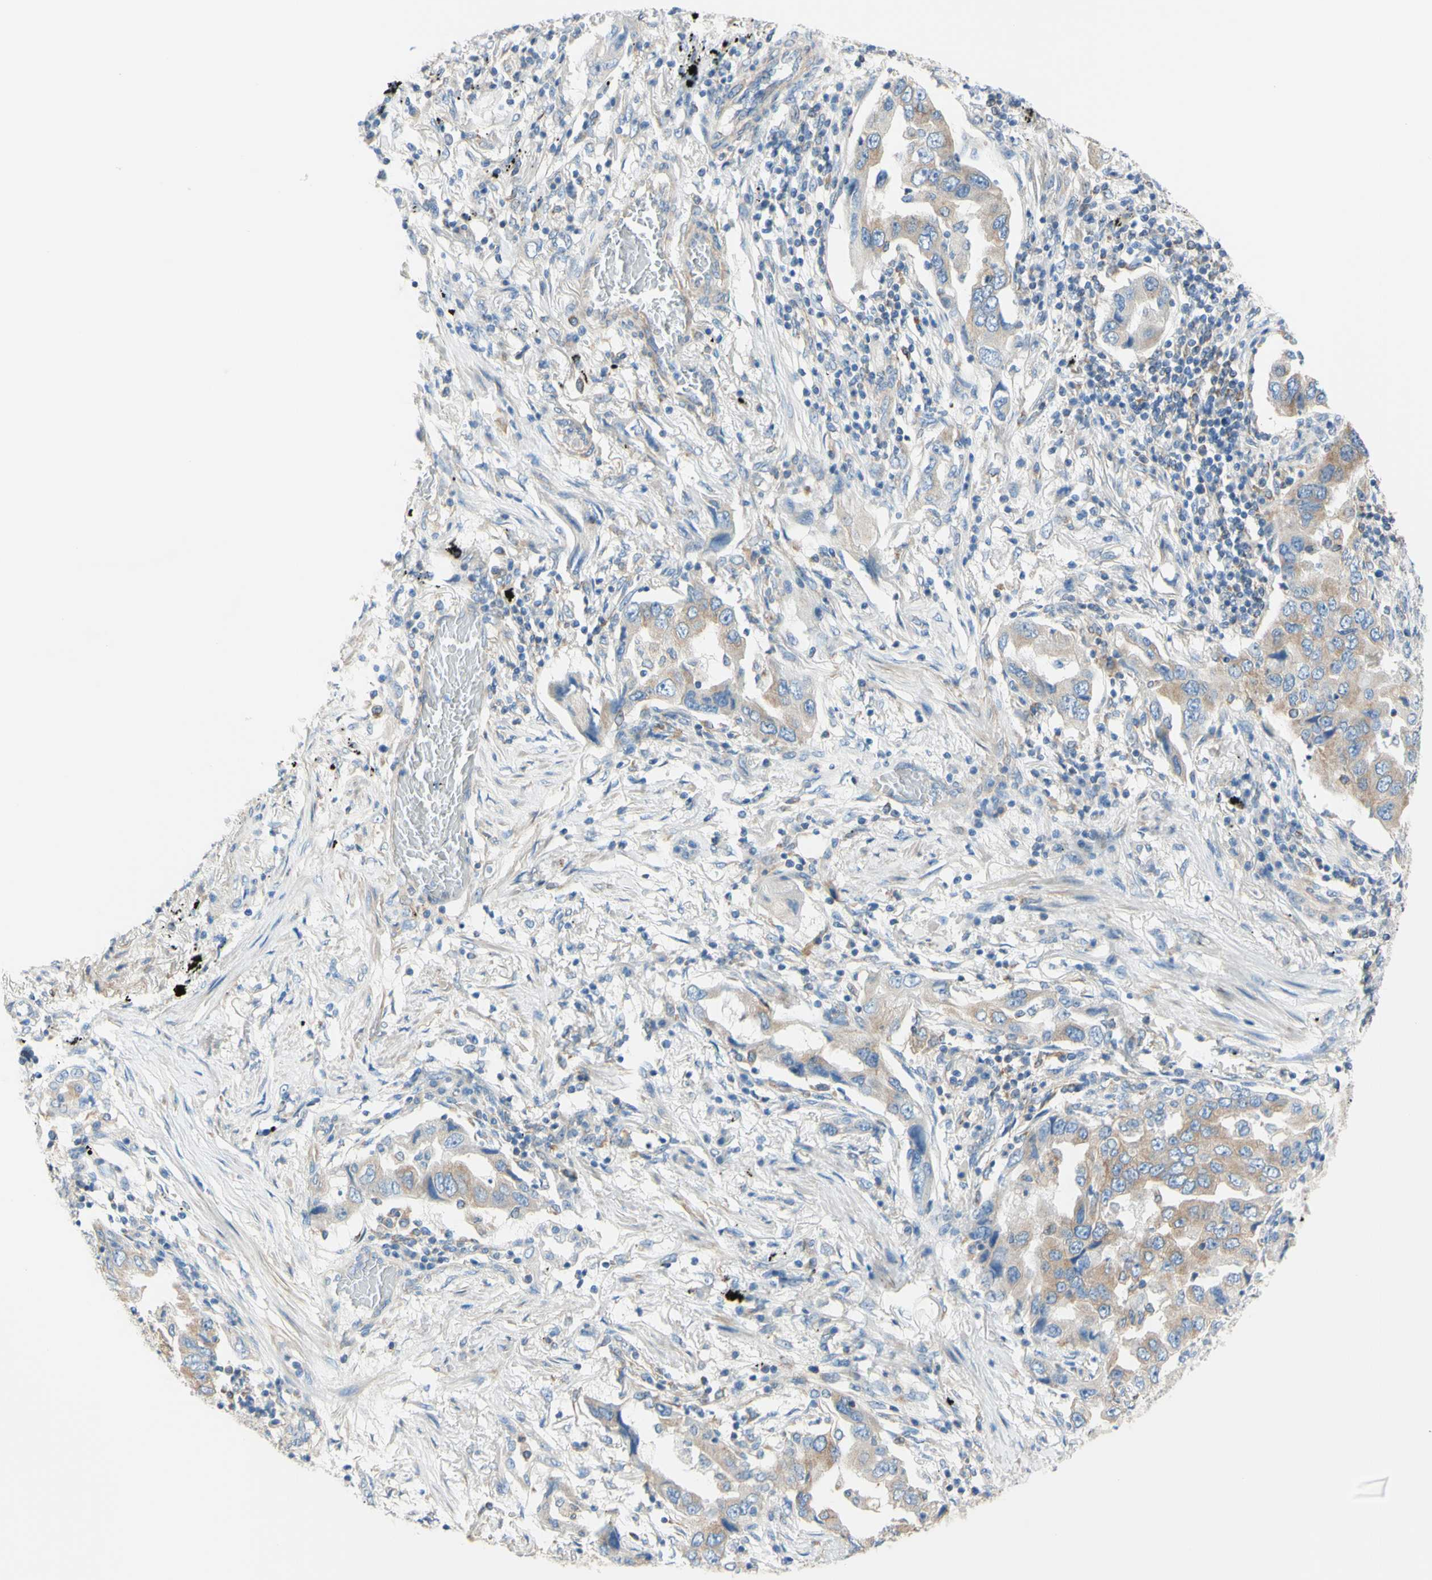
{"staining": {"intensity": "moderate", "quantity": "25%-75%", "location": "cytoplasmic/membranous"}, "tissue": "lung cancer", "cell_type": "Tumor cells", "image_type": "cancer", "snomed": [{"axis": "morphology", "description": "Adenocarcinoma, NOS"}, {"axis": "topography", "description": "Lung"}], "caption": "Immunohistochemical staining of human adenocarcinoma (lung) shows medium levels of moderate cytoplasmic/membranous protein positivity in approximately 25%-75% of tumor cells.", "gene": "RETREG2", "patient": {"sex": "female", "age": 65}}